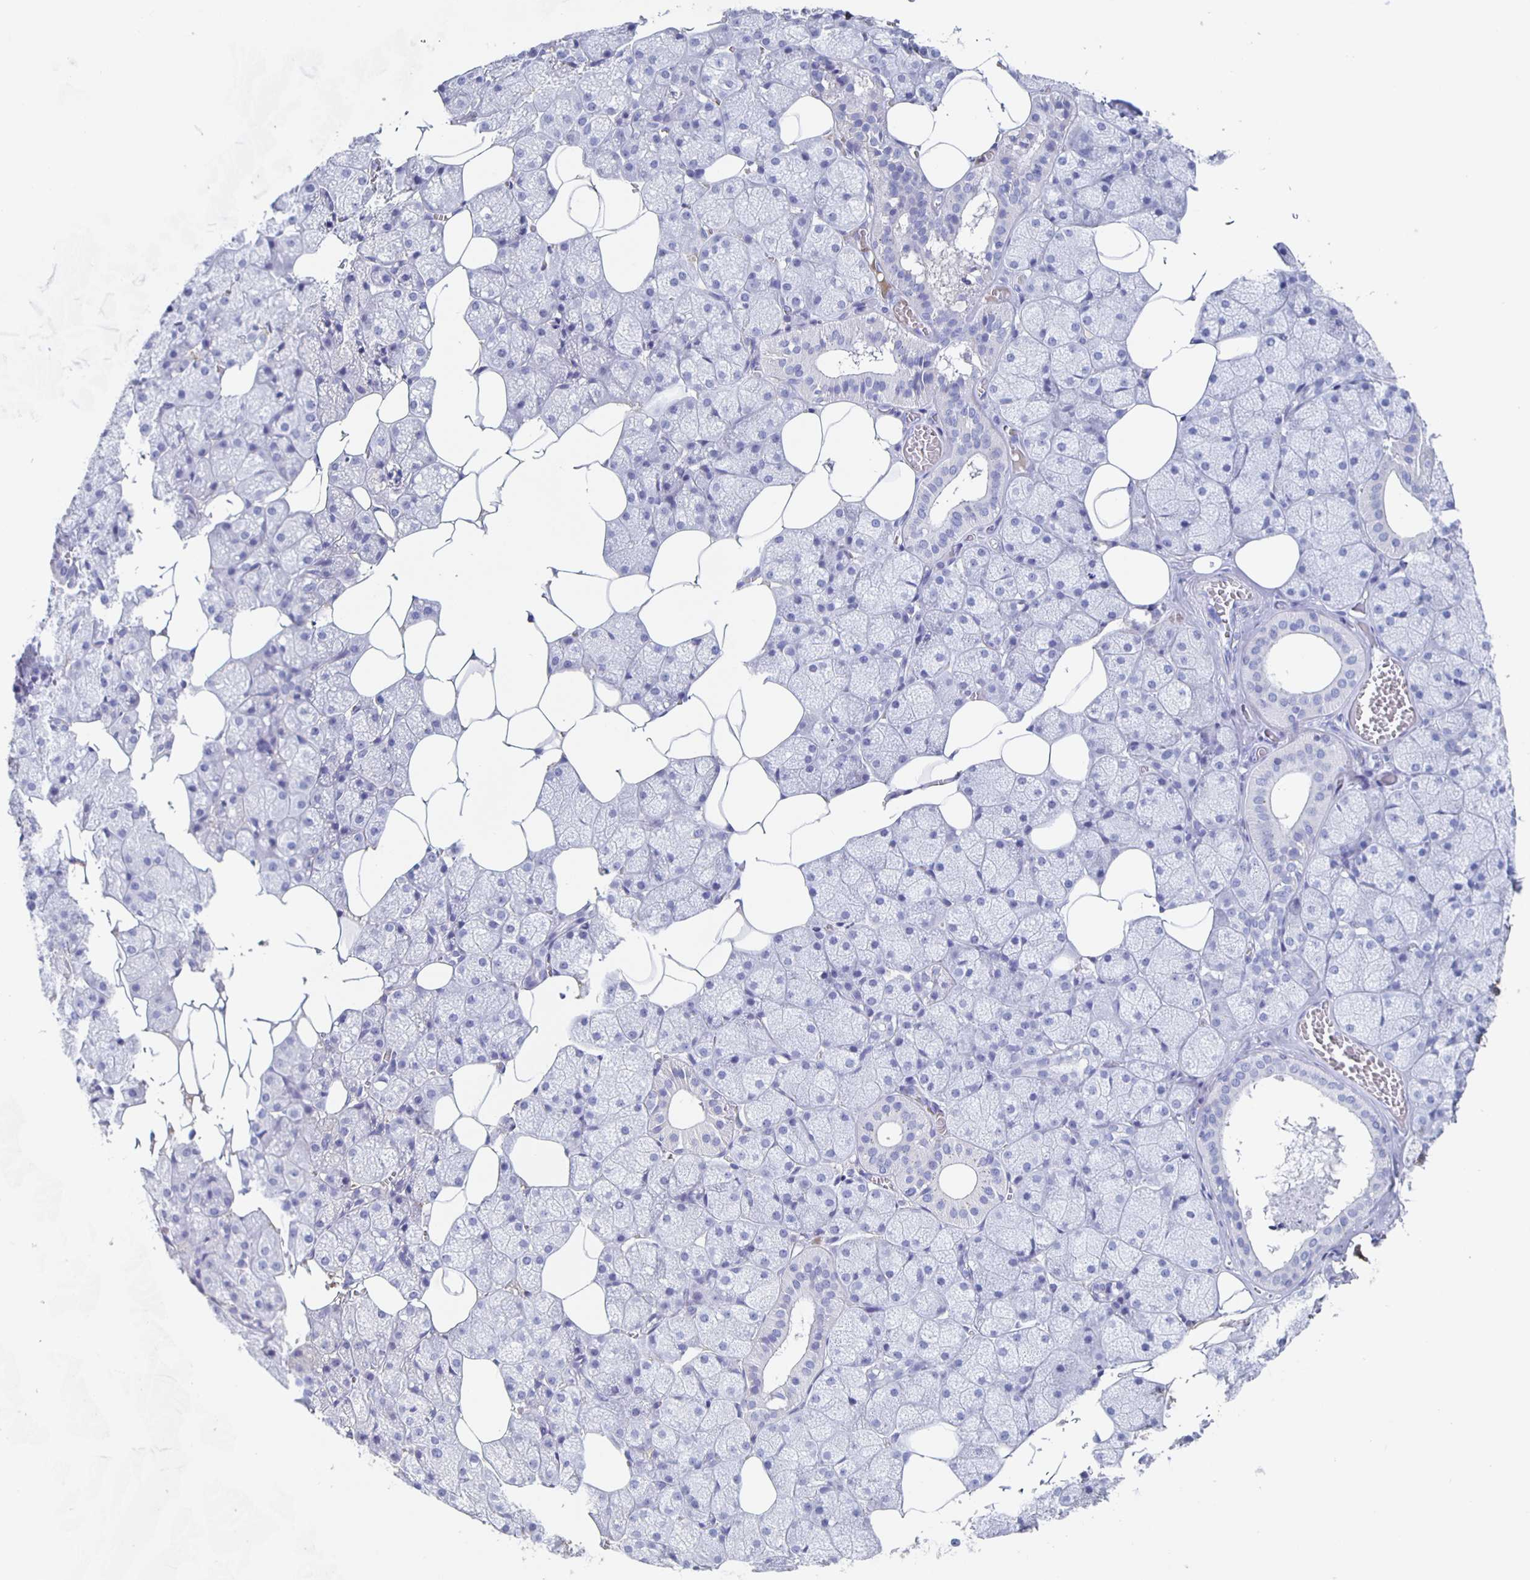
{"staining": {"intensity": "negative", "quantity": "none", "location": "none"}, "tissue": "salivary gland", "cell_type": "Glandular cells", "image_type": "normal", "snomed": [{"axis": "morphology", "description": "Normal tissue, NOS"}, {"axis": "topography", "description": "Salivary gland"}, {"axis": "topography", "description": "Peripheral nerve tissue"}], "caption": "Immunohistochemical staining of normal human salivary gland demonstrates no significant expression in glandular cells.", "gene": "FGA", "patient": {"sex": "male", "age": 38}}